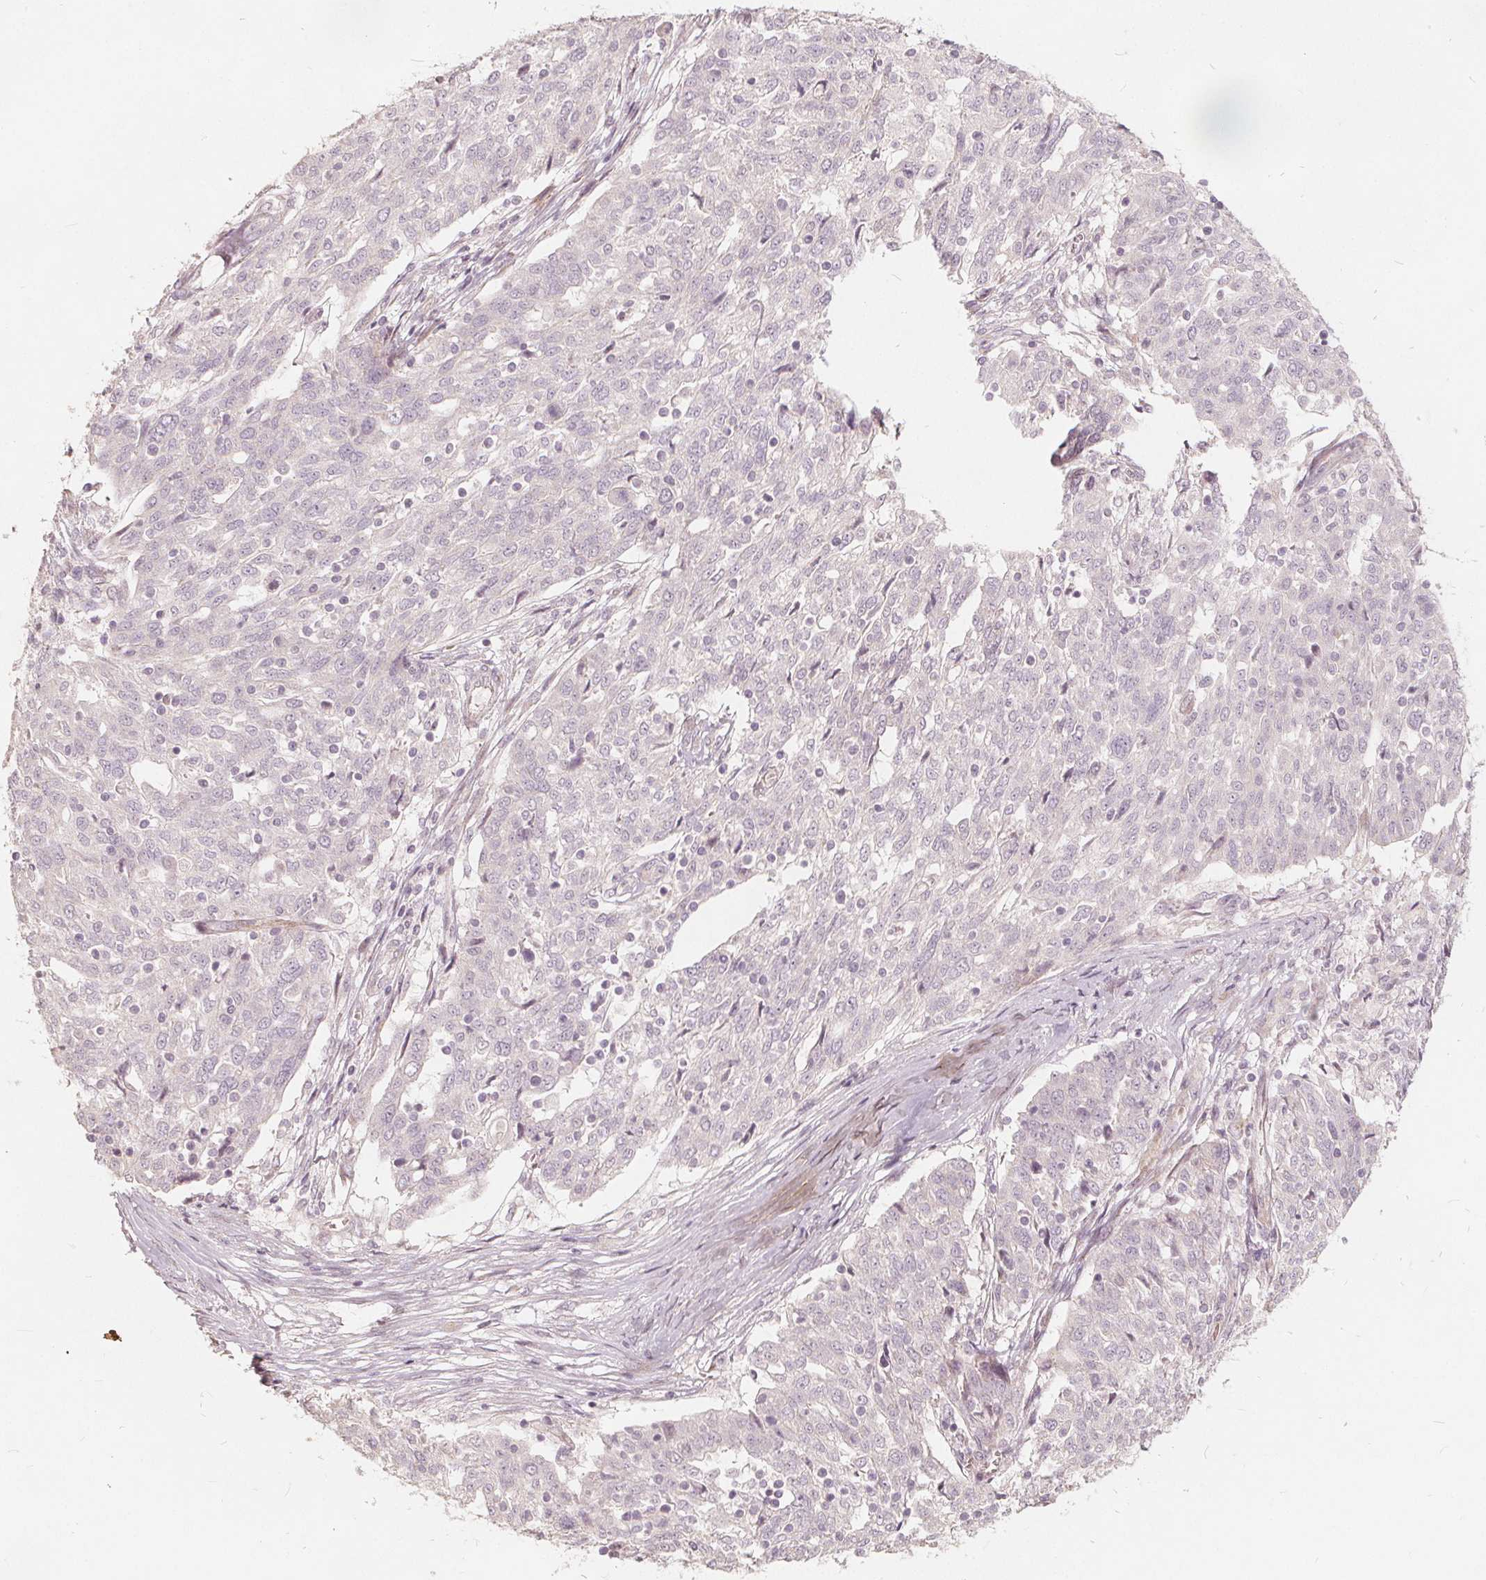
{"staining": {"intensity": "negative", "quantity": "none", "location": "none"}, "tissue": "ovarian cancer", "cell_type": "Tumor cells", "image_type": "cancer", "snomed": [{"axis": "morphology", "description": "Cystadenocarcinoma, serous, NOS"}, {"axis": "topography", "description": "Ovary"}], "caption": "Serous cystadenocarcinoma (ovarian) was stained to show a protein in brown. There is no significant staining in tumor cells.", "gene": "PTPRT", "patient": {"sex": "female", "age": 67}}